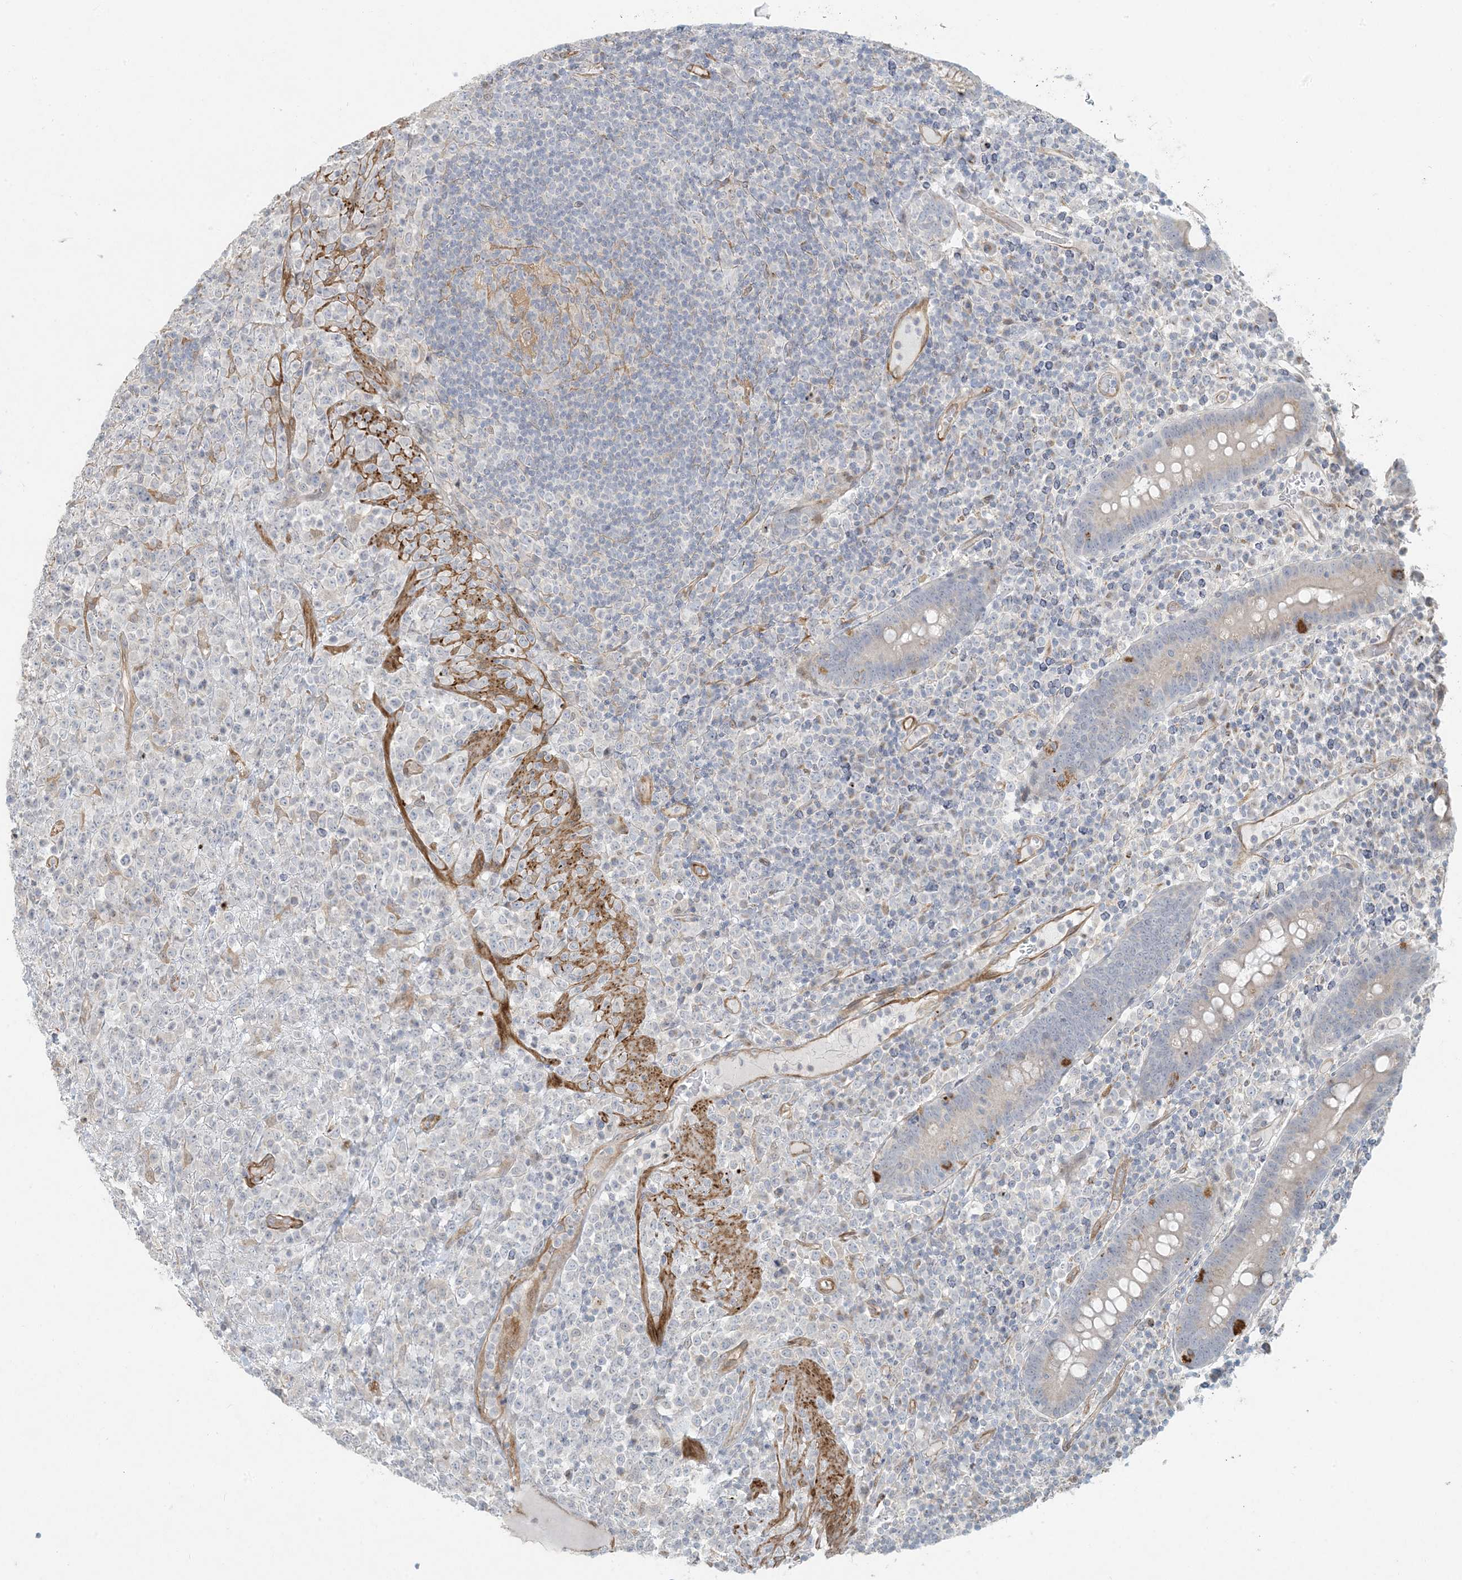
{"staining": {"intensity": "negative", "quantity": "none", "location": "none"}, "tissue": "lymphoma", "cell_type": "Tumor cells", "image_type": "cancer", "snomed": [{"axis": "morphology", "description": "Malignant lymphoma, non-Hodgkin's type, High grade"}, {"axis": "topography", "description": "Colon"}], "caption": "Protein analysis of malignant lymphoma, non-Hodgkin's type (high-grade) demonstrates no significant expression in tumor cells. (Stains: DAB immunohistochemistry with hematoxylin counter stain, Microscopy: brightfield microscopy at high magnification).", "gene": "BCORL1", "patient": {"sex": "female", "age": 53}}